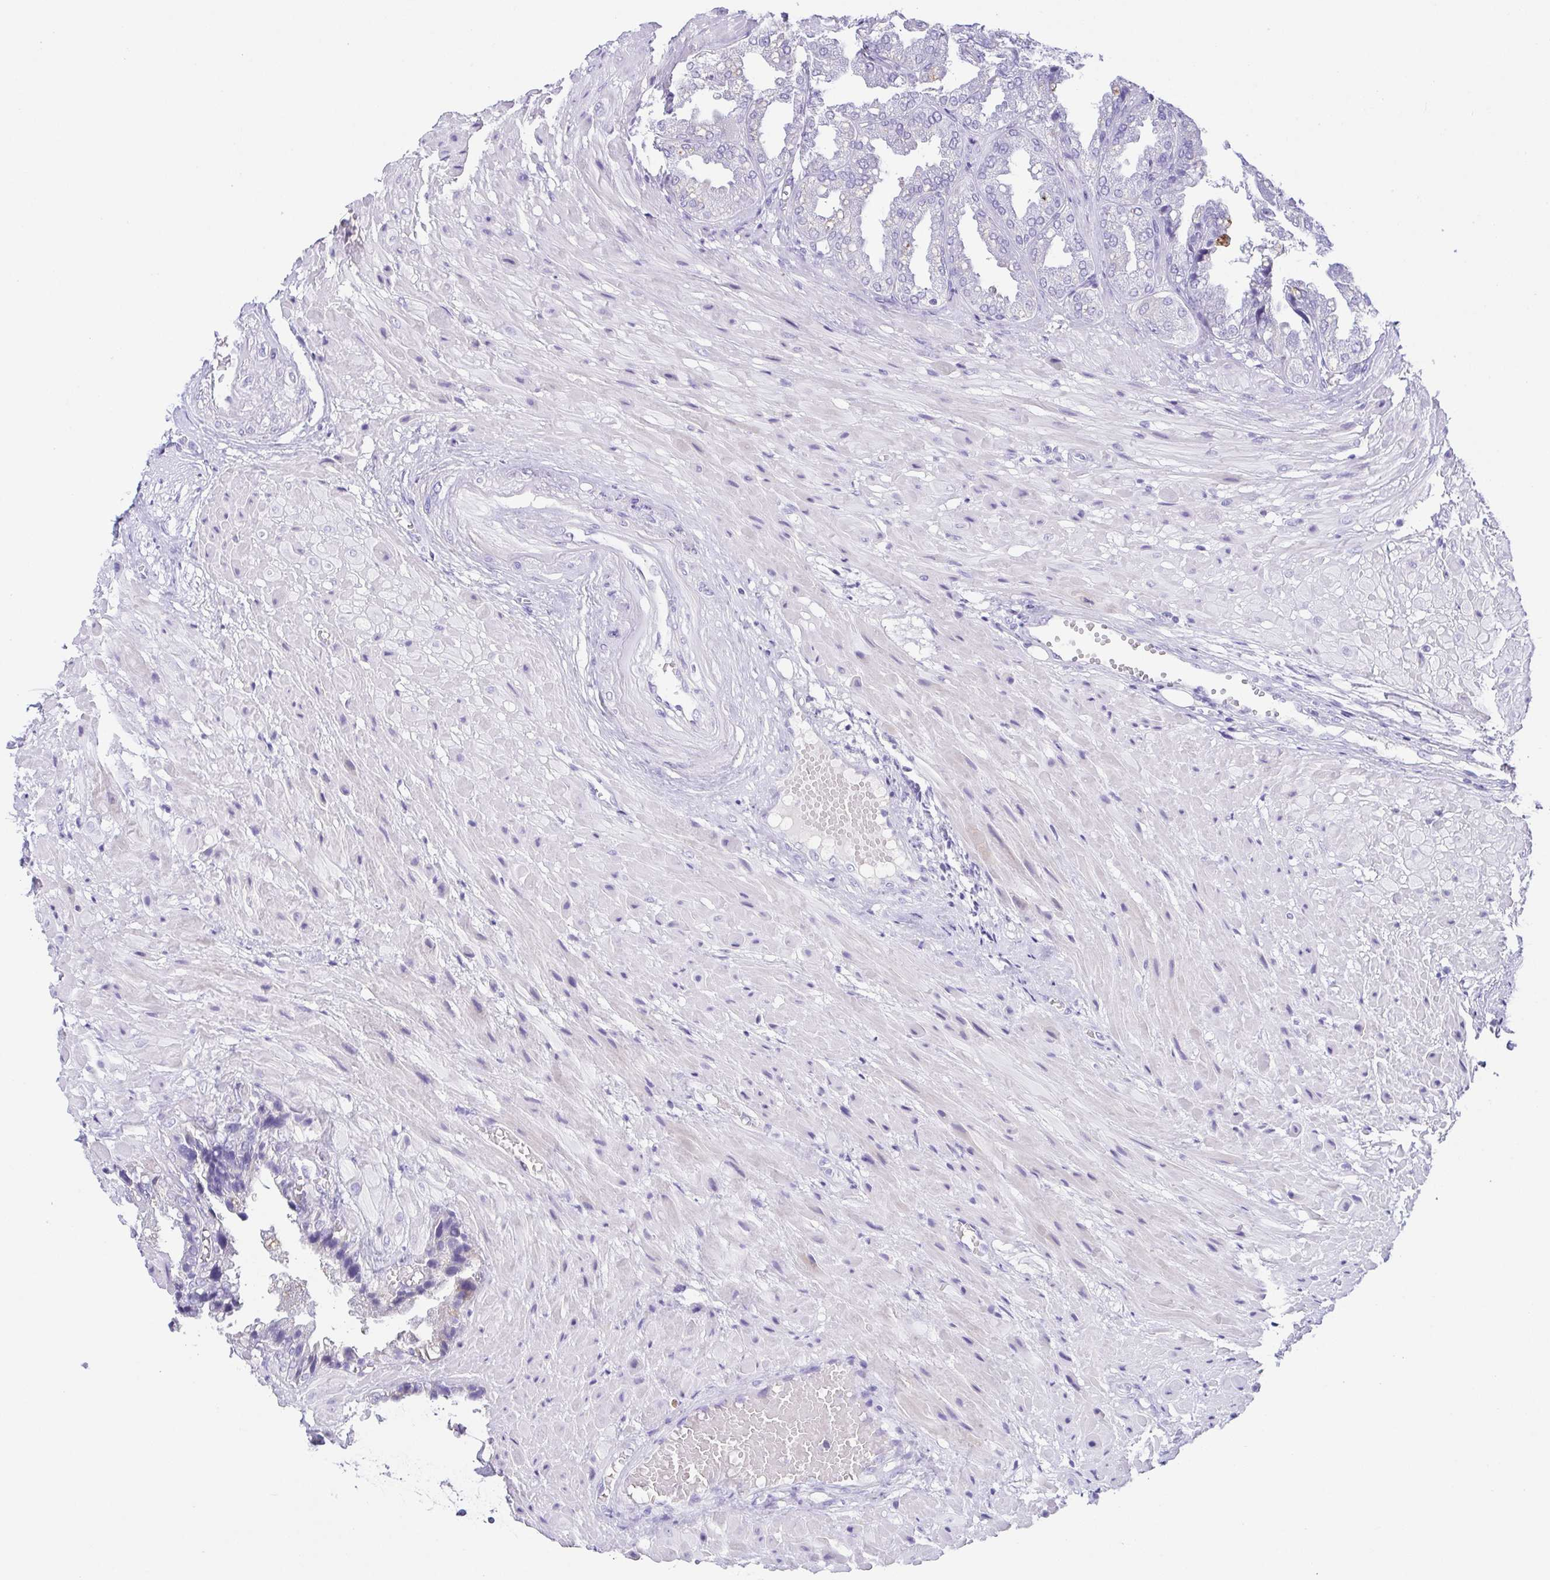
{"staining": {"intensity": "negative", "quantity": "none", "location": "none"}, "tissue": "seminal vesicle", "cell_type": "Glandular cells", "image_type": "normal", "snomed": [{"axis": "morphology", "description": "Normal tissue, NOS"}, {"axis": "topography", "description": "Seminal veicle"}], "caption": "High power microscopy histopathology image of an immunohistochemistry (IHC) micrograph of unremarkable seminal vesicle, revealing no significant expression in glandular cells.", "gene": "HAPLN2", "patient": {"sex": "male", "age": 55}}